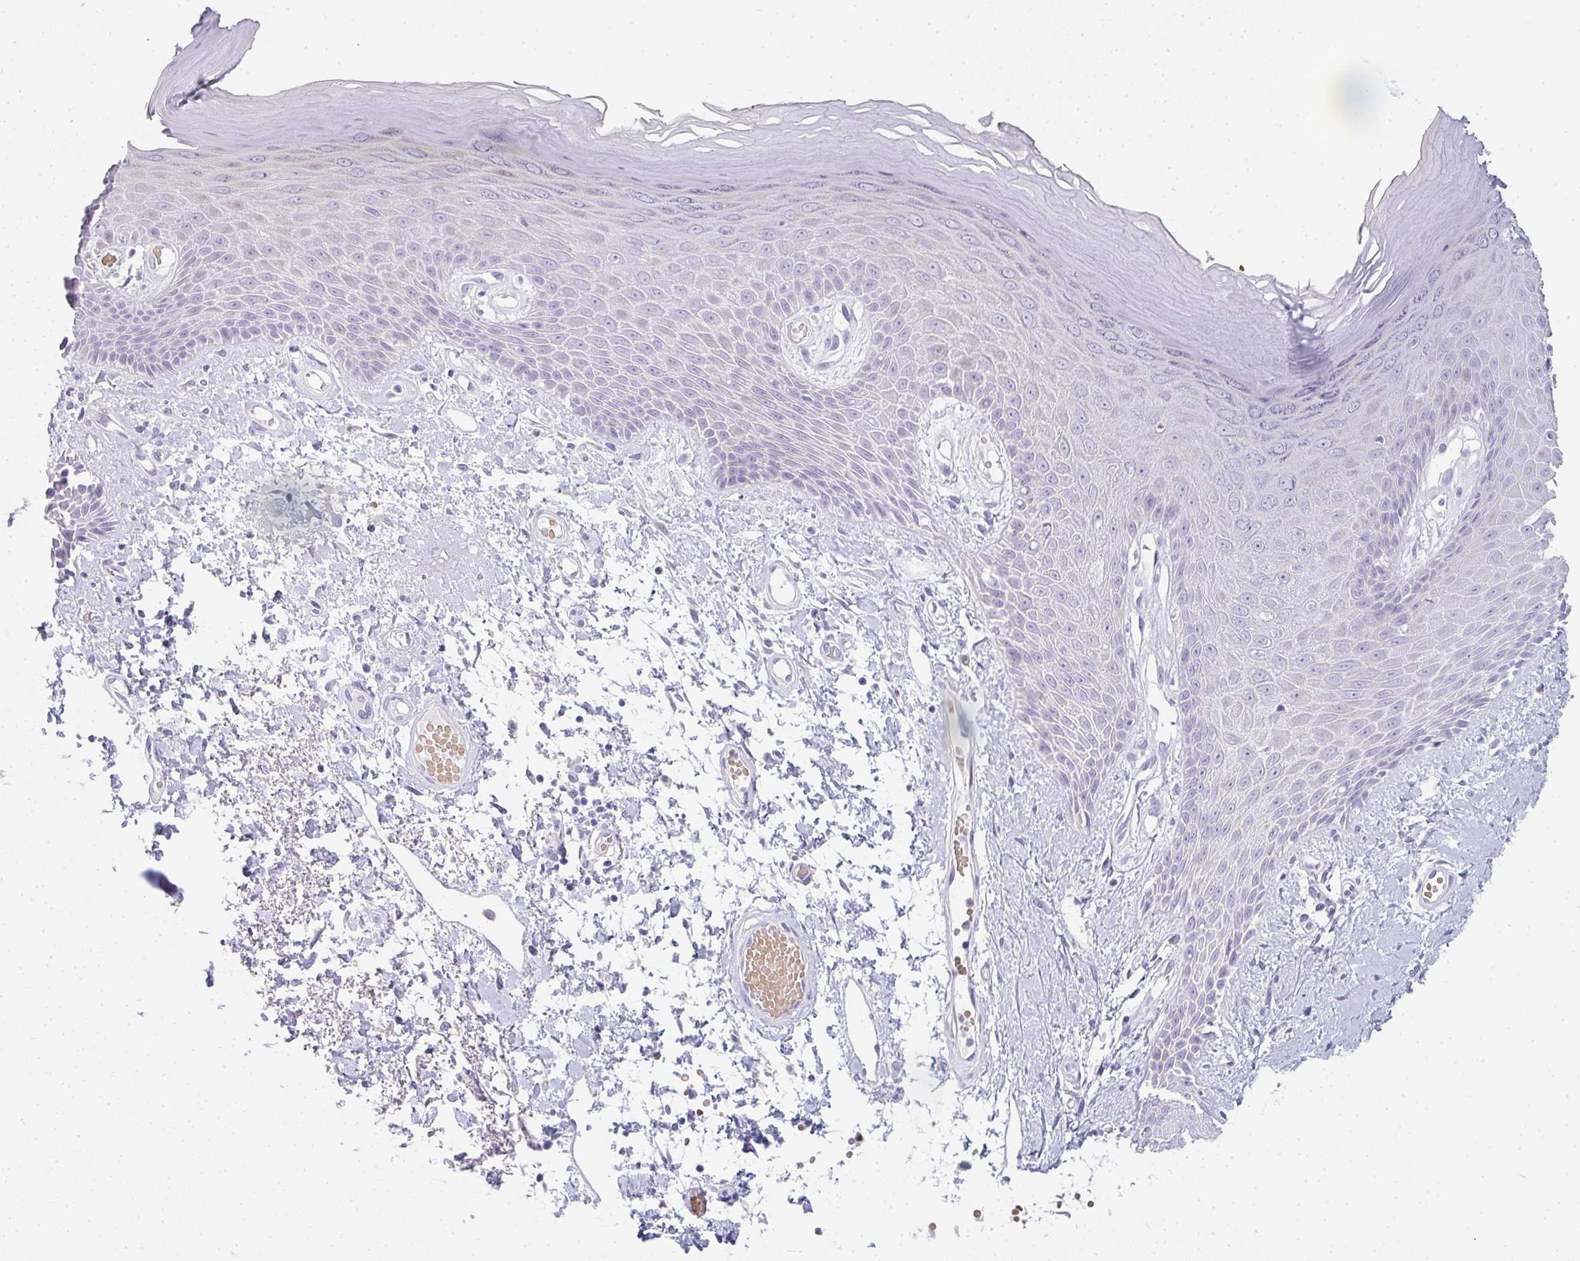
{"staining": {"intensity": "weak", "quantity": "<25%", "location": "nuclear"}, "tissue": "skin", "cell_type": "Epidermal cells", "image_type": "normal", "snomed": [{"axis": "morphology", "description": "Normal tissue, NOS"}, {"axis": "topography", "description": "Anal"}, {"axis": "topography", "description": "Peripheral nerve tissue"}], "caption": "Skin stained for a protein using immunohistochemistry (IHC) exhibits no expression epidermal cells.", "gene": "NEU2", "patient": {"sex": "male", "age": 78}}